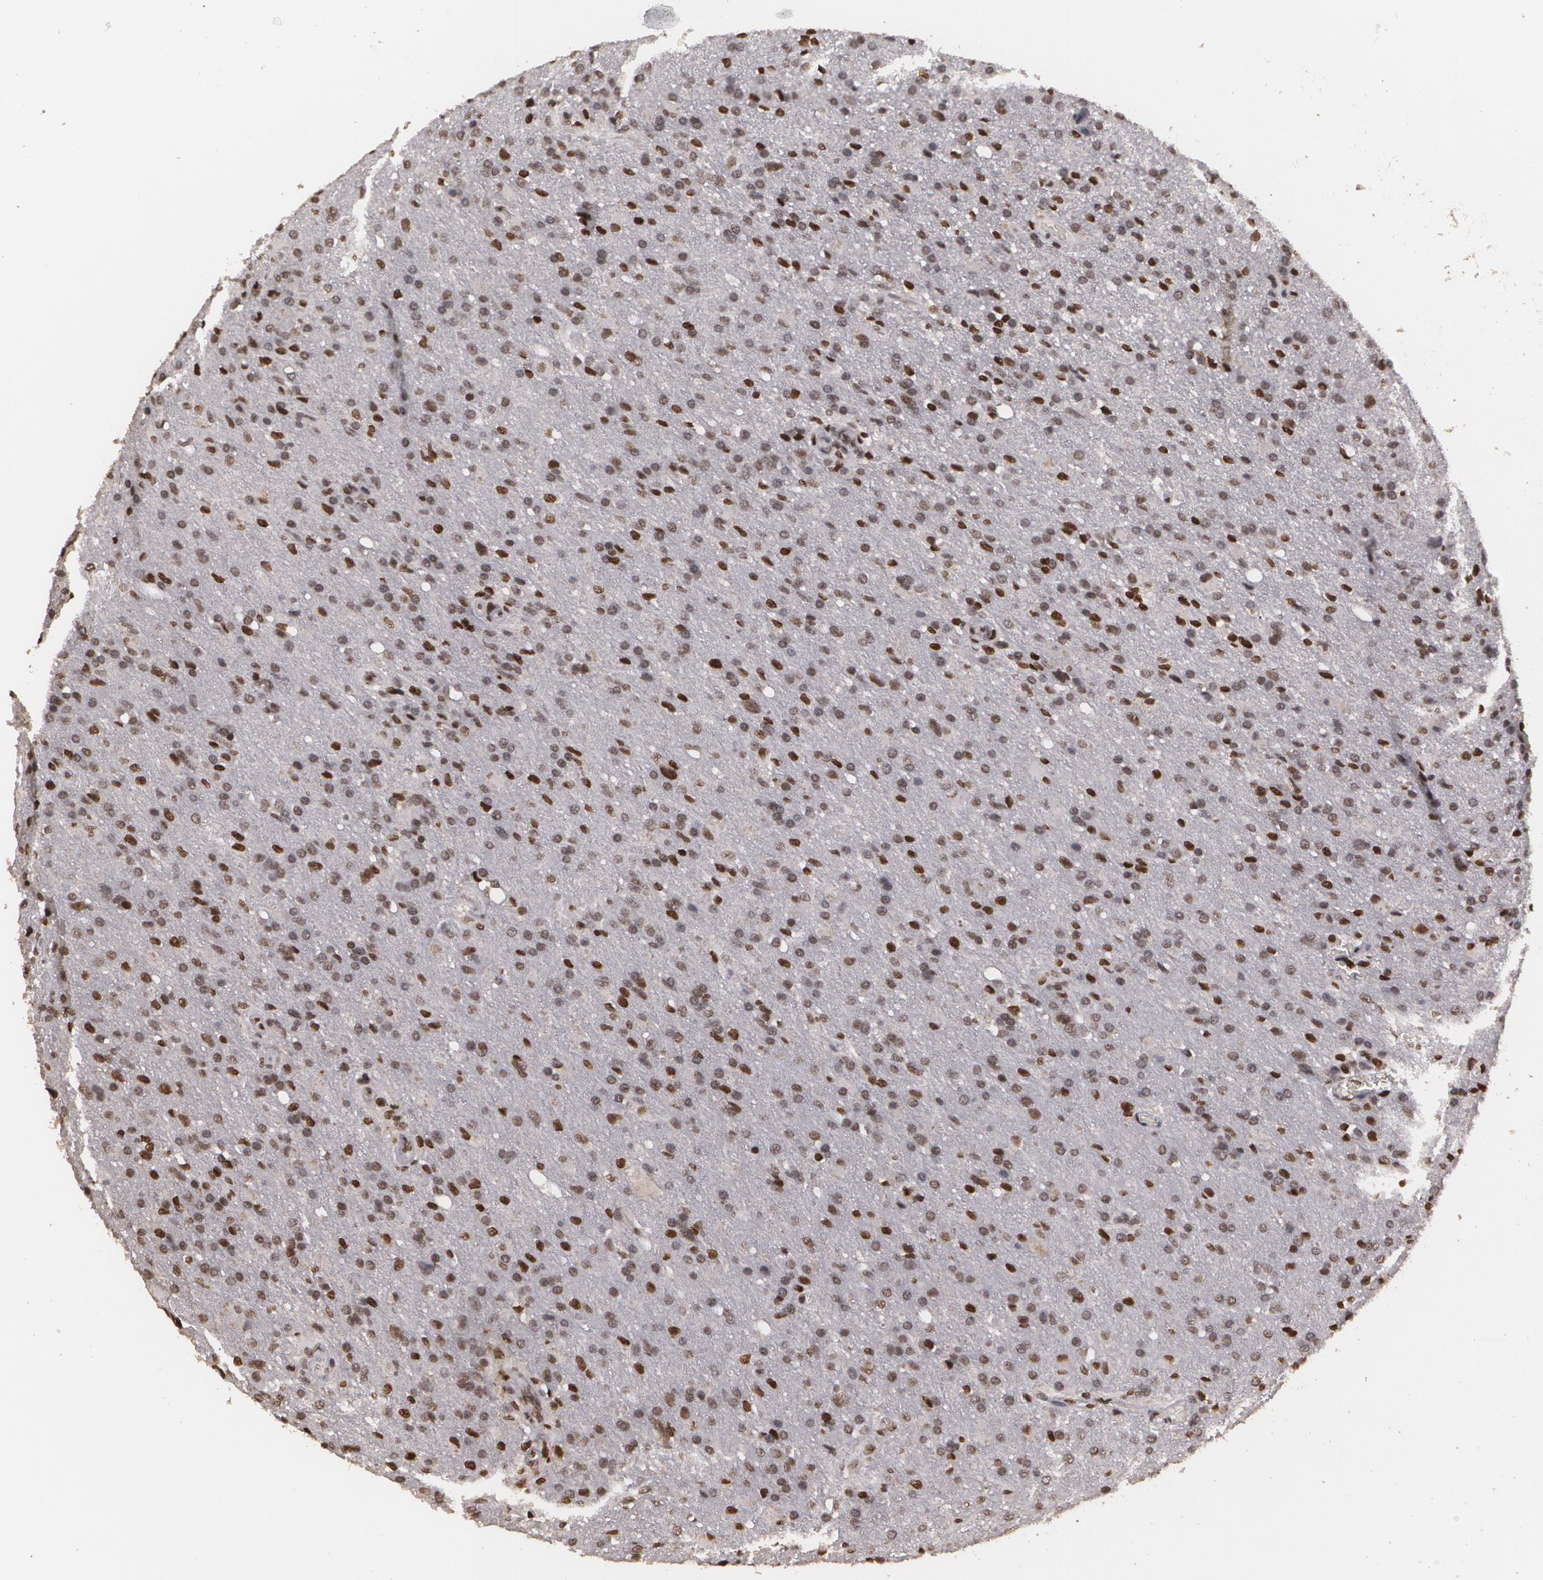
{"staining": {"intensity": "strong", "quantity": "25%-75%", "location": "nuclear"}, "tissue": "glioma", "cell_type": "Tumor cells", "image_type": "cancer", "snomed": [{"axis": "morphology", "description": "Glioma, malignant, High grade"}, {"axis": "topography", "description": "Brain"}], "caption": "Human glioma stained with a brown dye displays strong nuclear positive expression in about 25%-75% of tumor cells.", "gene": "RCOR1", "patient": {"sex": "male", "age": 68}}